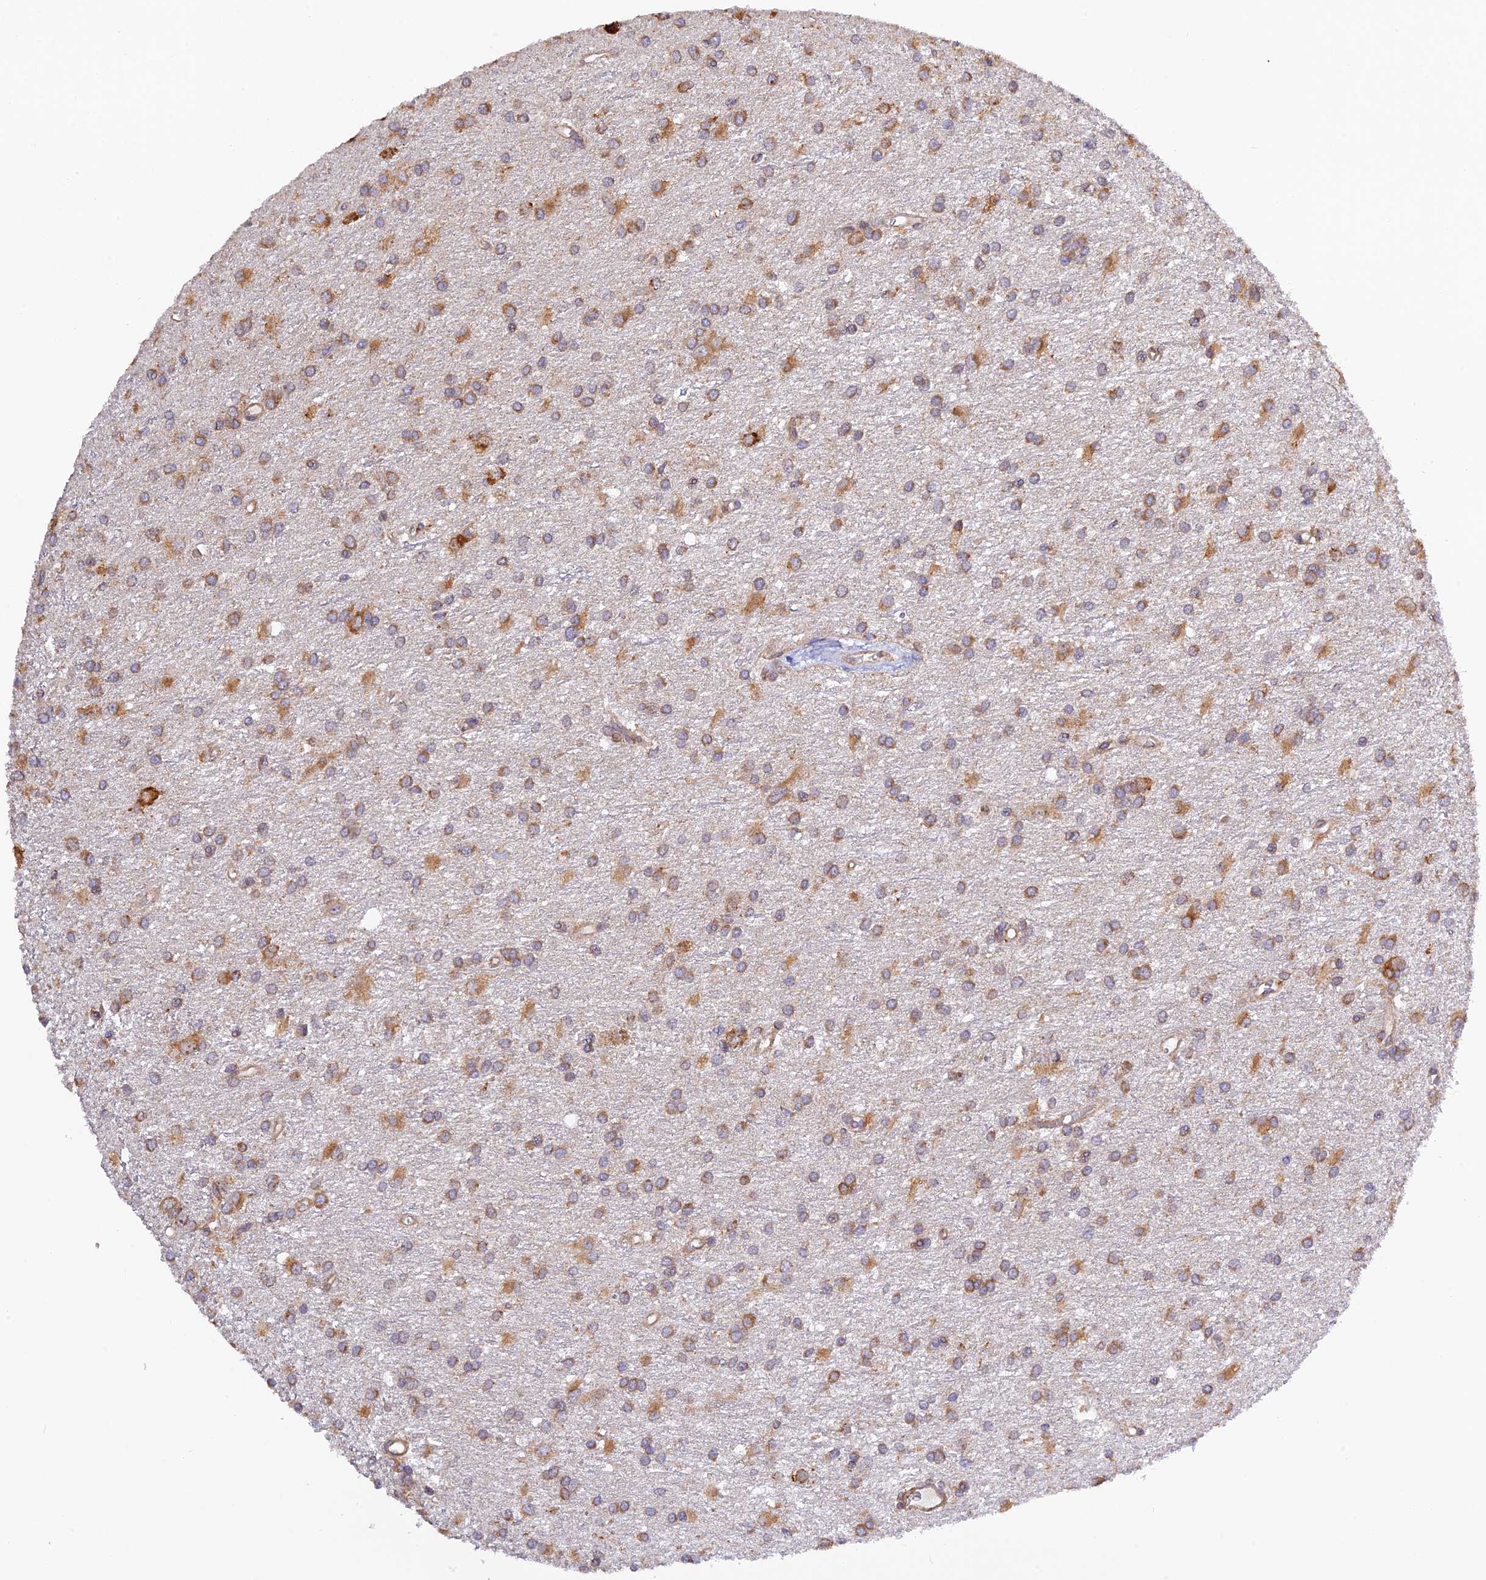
{"staining": {"intensity": "moderate", "quantity": ">75%", "location": "cytoplasmic/membranous"}, "tissue": "glioma", "cell_type": "Tumor cells", "image_type": "cancer", "snomed": [{"axis": "morphology", "description": "Glioma, malignant, High grade"}, {"axis": "topography", "description": "Brain"}], "caption": "This histopathology image reveals IHC staining of glioma, with medium moderate cytoplasmic/membranous positivity in approximately >75% of tumor cells.", "gene": "RPL5", "patient": {"sex": "female", "age": 50}}